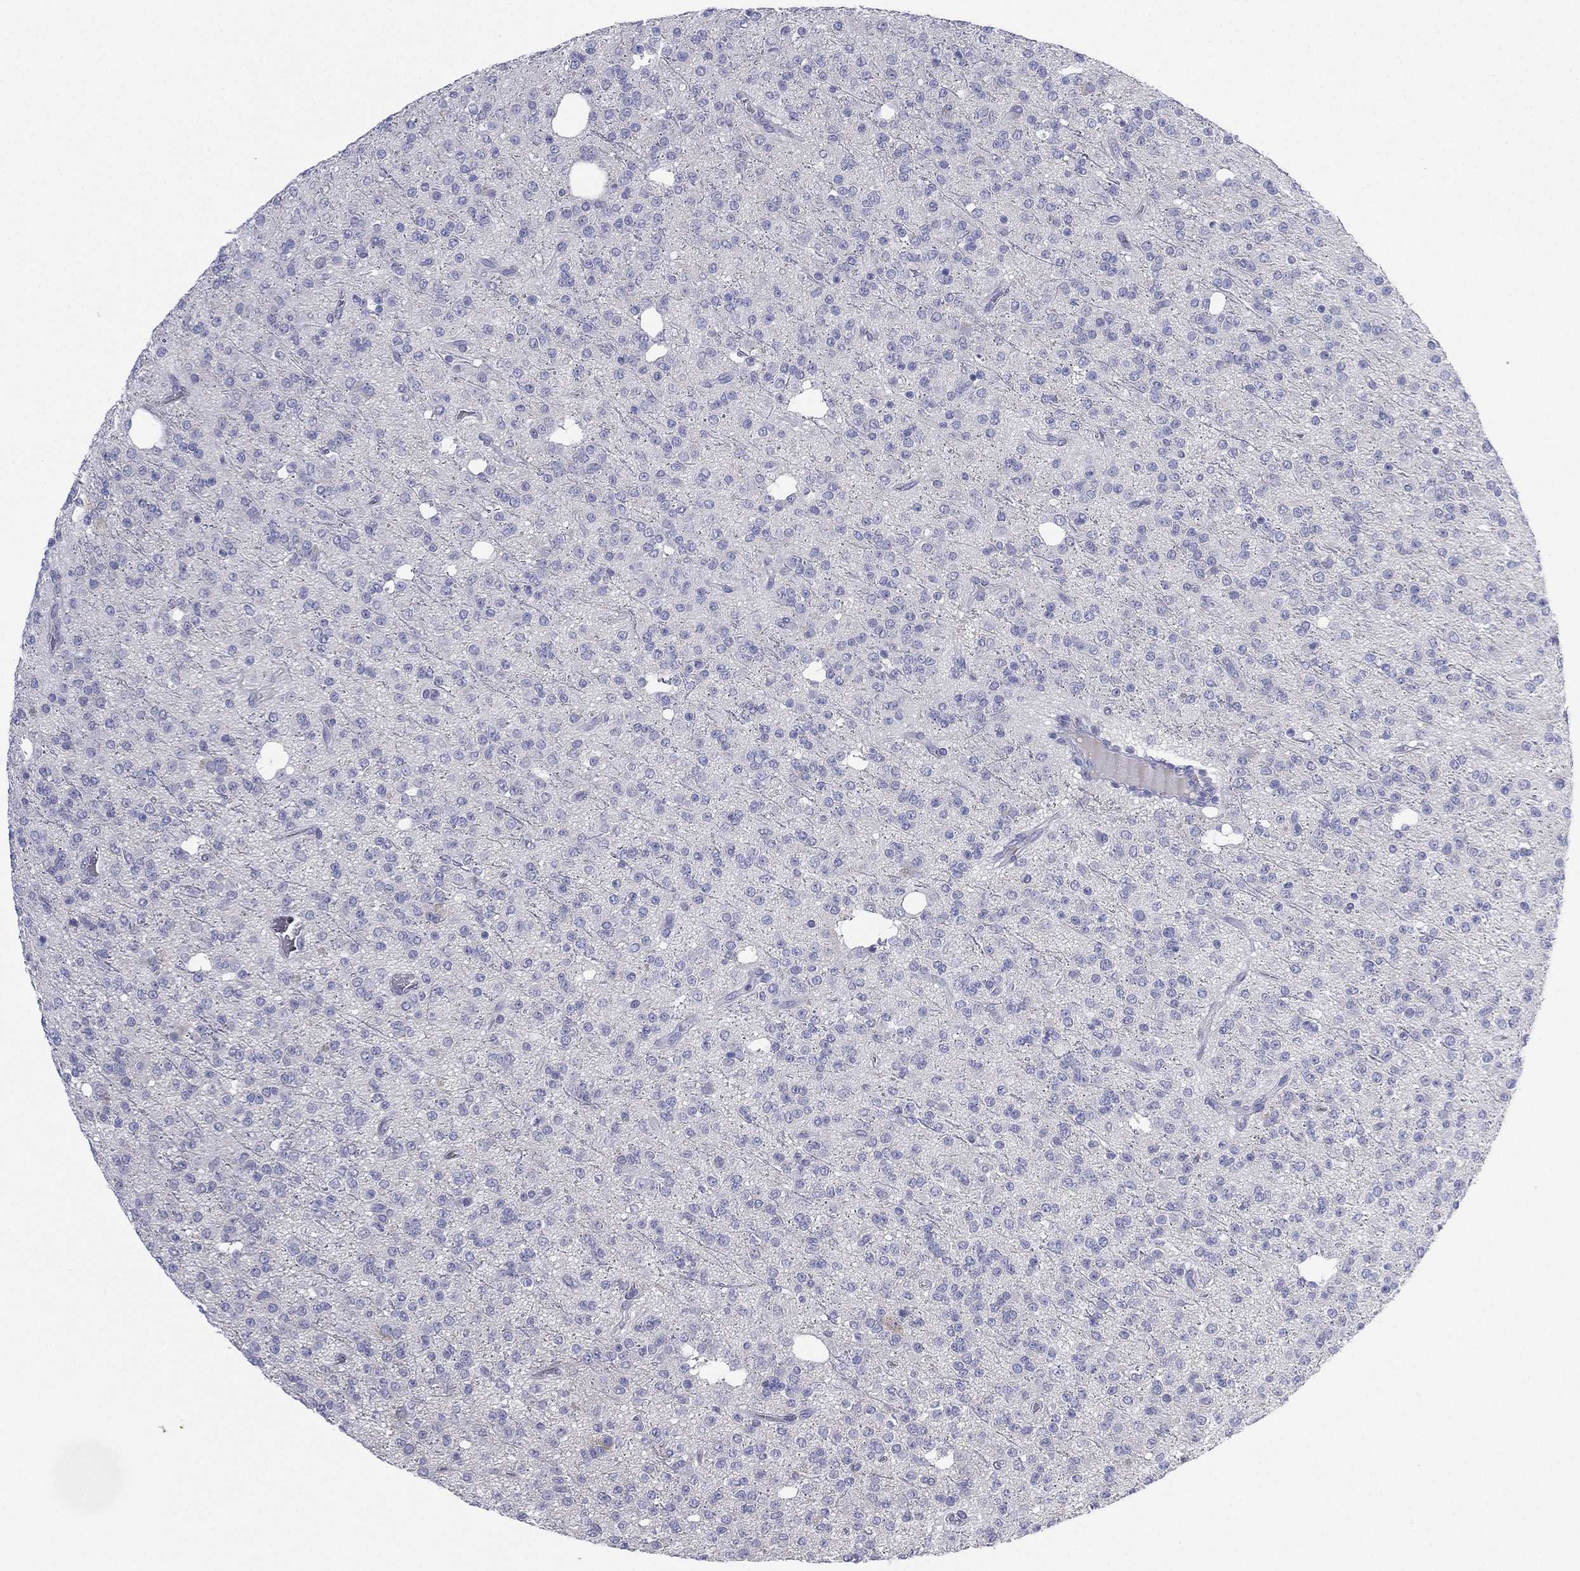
{"staining": {"intensity": "negative", "quantity": "none", "location": "none"}, "tissue": "glioma", "cell_type": "Tumor cells", "image_type": "cancer", "snomed": [{"axis": "morphology", "description": "Glioma, malignant, Low grade"}, {"axis": "topography", "description": "Brain"}], "caption": "High power microscopy histopathology image of an immunohistochemistry (IHC) histopathology image of glioma, revealing no significant positivity in tumor cells. (IHC, brightfield microscopy, high magnification).", "gene": "CYP2D6", "patient": {"sex": "male", "age": 27}}